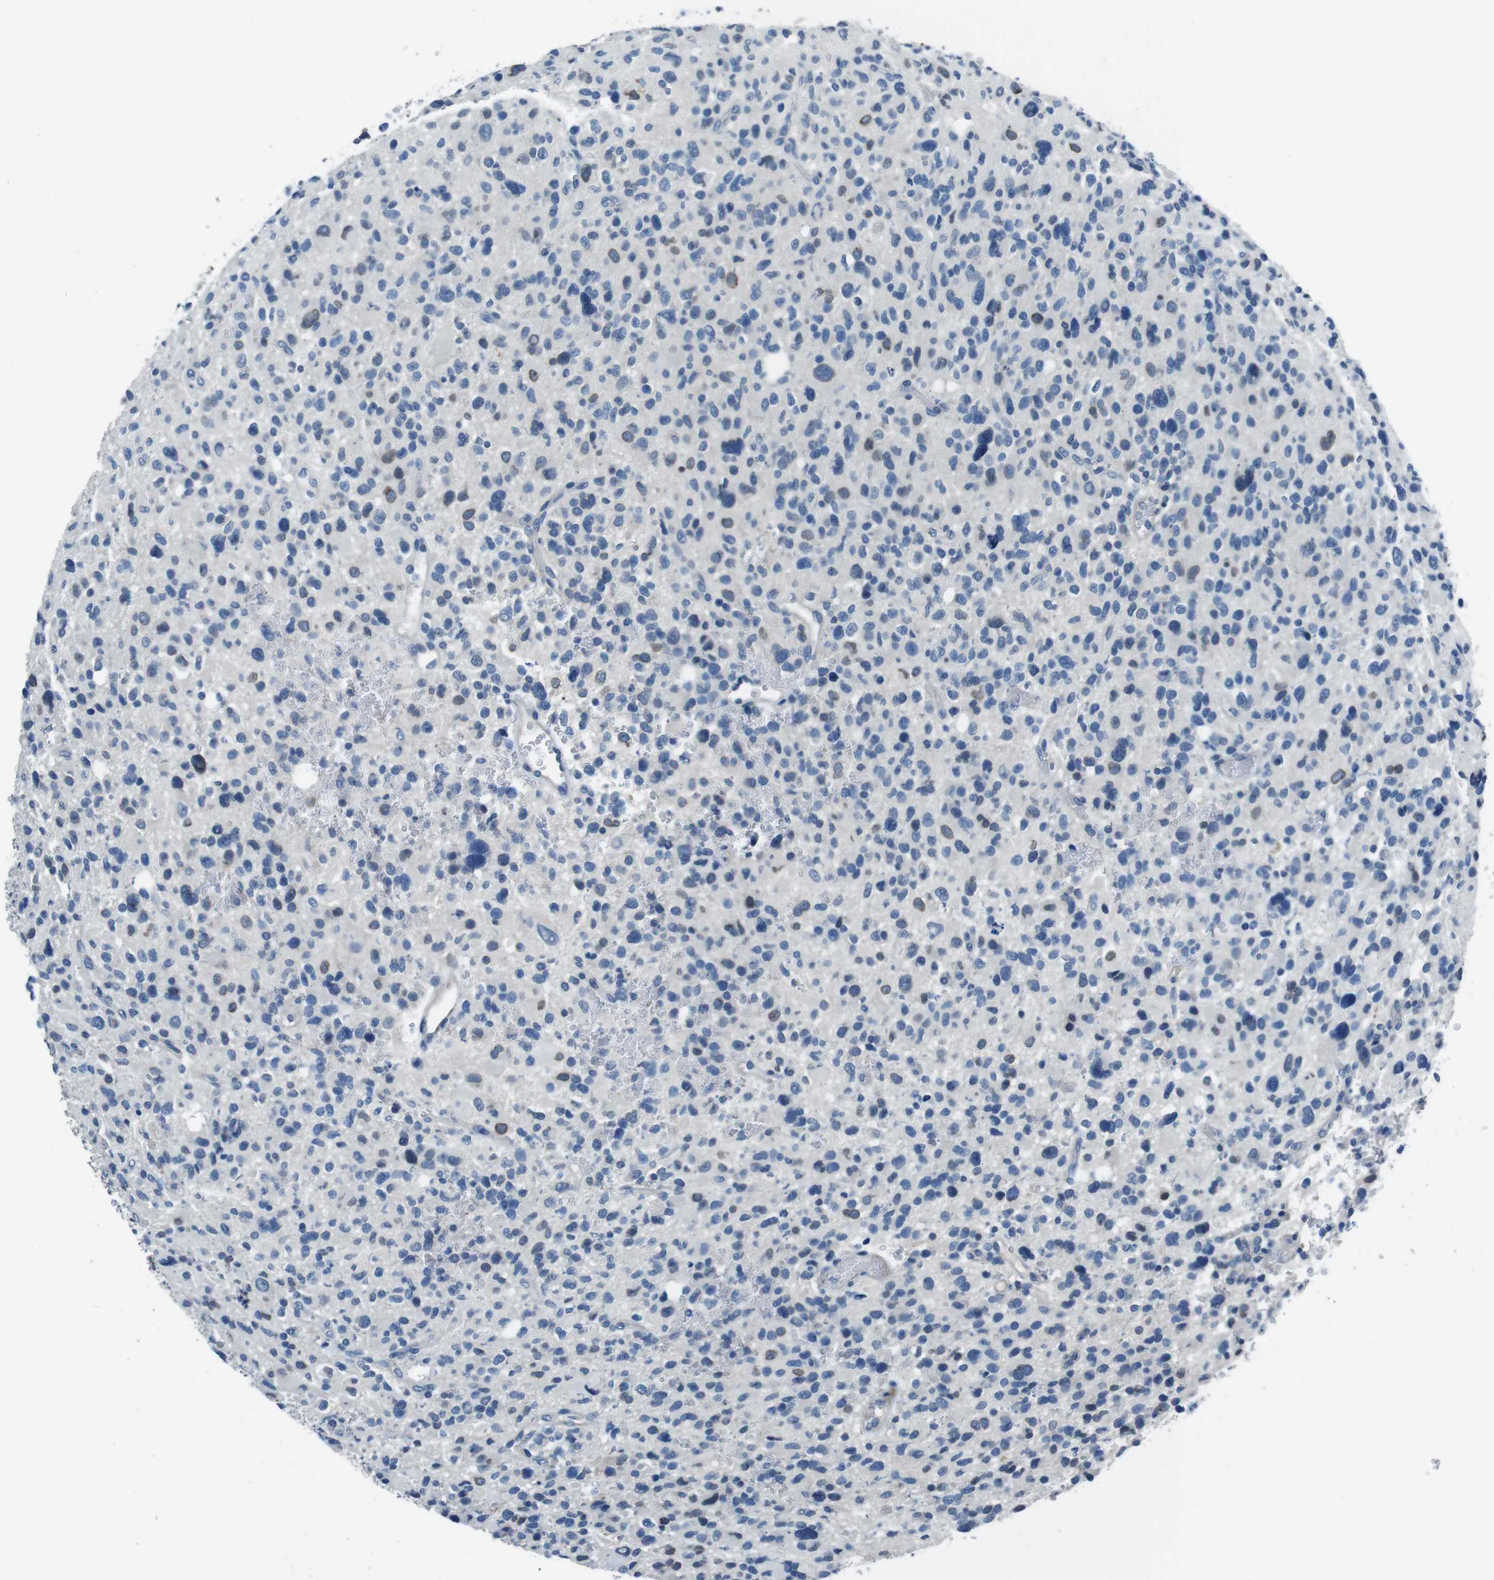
{"staining": {"intensity": "negative", "quantity": "none", "location": "none"}, "tissue": "glioma", "cell_type": "Tumor cells", "image_type": "cancer", "snomed": [{"axis": "morphology", "description": "Glioma, malignant, High grade"}, {"axis": "topography", "description": "Brain"}], "caption": "The image shows no significant expression in tumor cells of glioma.", "gene": "TULP3", "patient": {"sex": "male", "age": 48}}